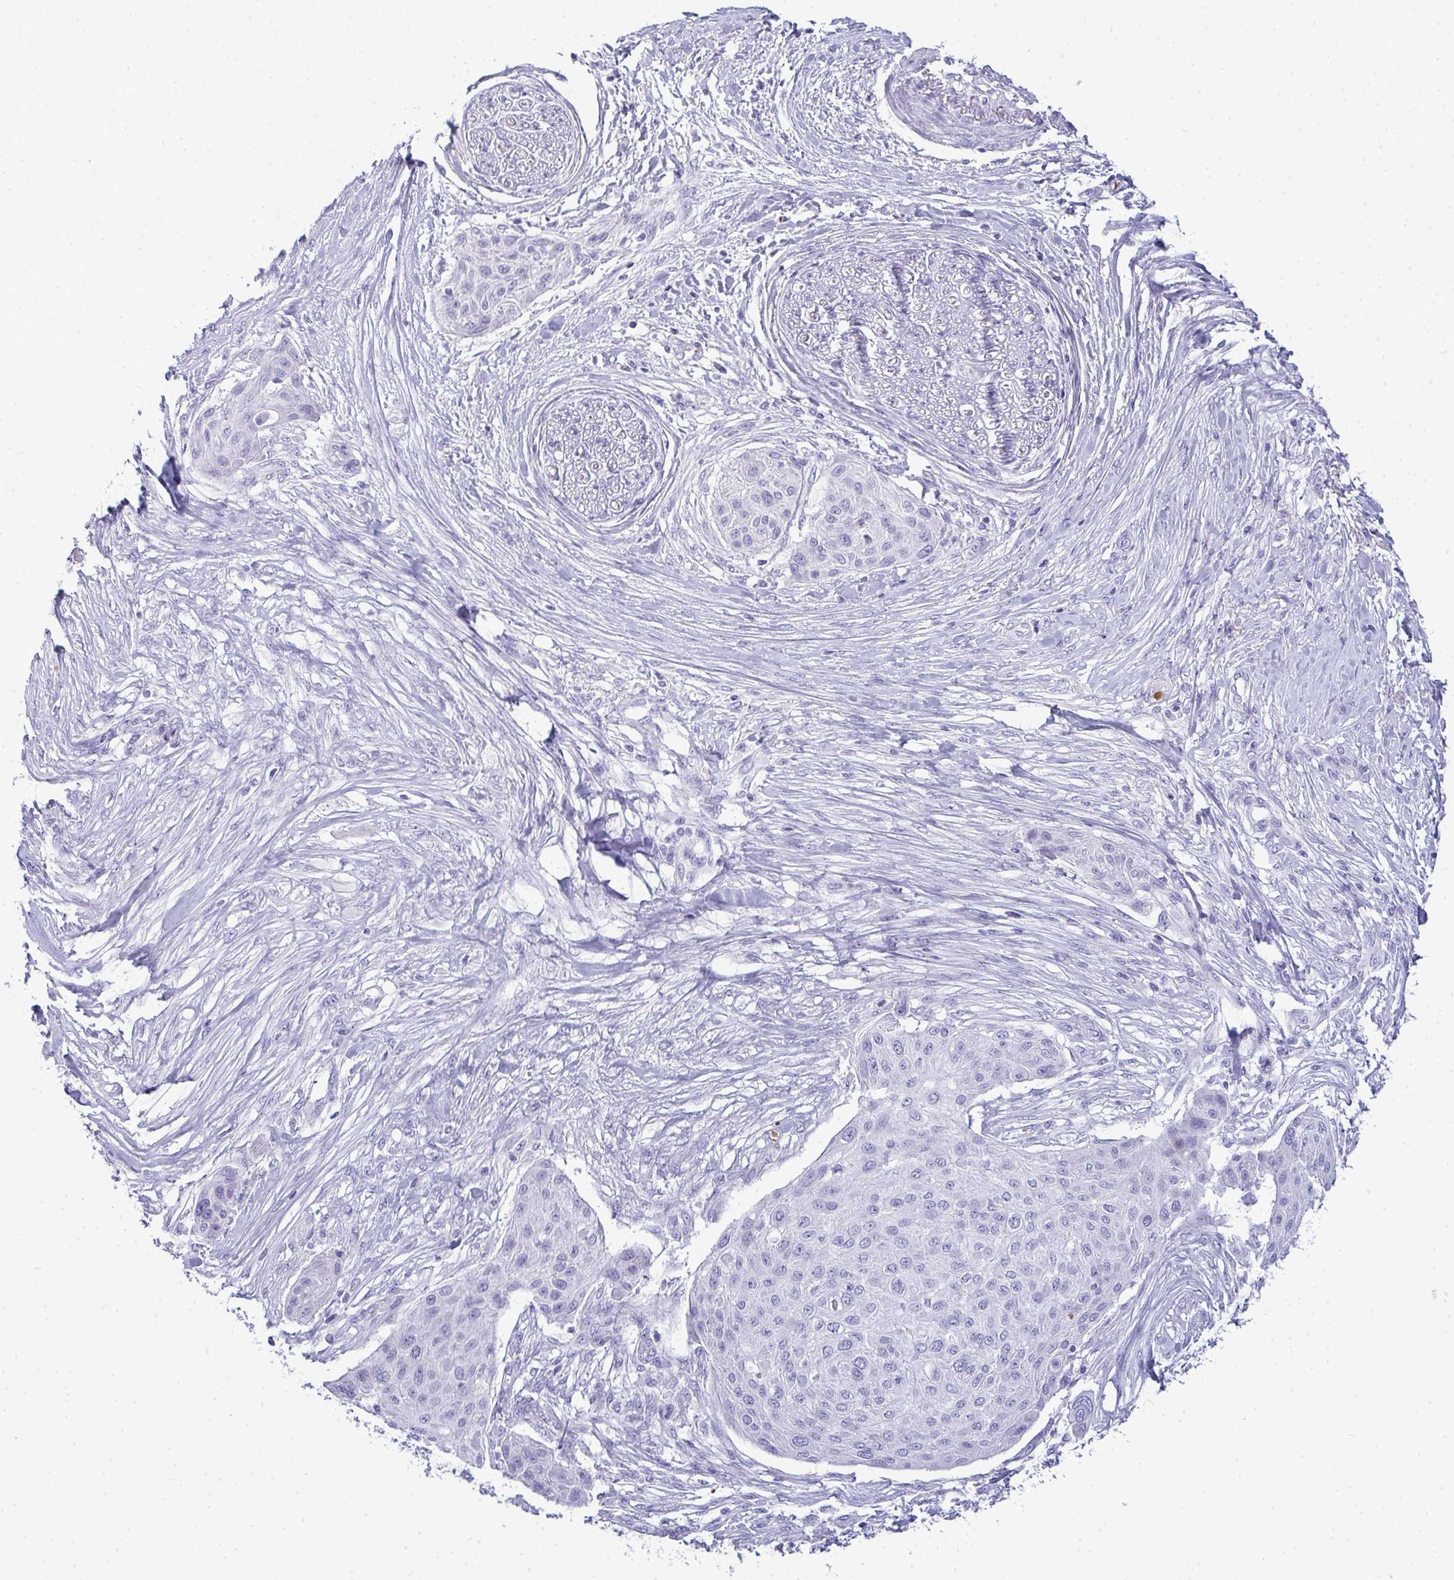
{"staining": {"intensity": "negative", "quantity": "none", "location": "none"}, "tissue": "skin cancer", "cell_type": "Tumor cells", "image_type": "cancer", "snomed": [{"axis": "morphology", "description": "Squamous cell carcinoma, NOS"}, {"axis": "topography", "description": "Skin"}], "caption": "Skin cancer was stained to show a protein in brown. There is no significant staining in tumor cells. Brightfield microscopy of immunohistochemistry (IHC) stained with DAB (3,3'-diaminobenzidine) (brown) and hematoxylin (blue), captured at high magnification.", "gene": "ZNF182", "patient": {"sex": "female", "age": 87}}